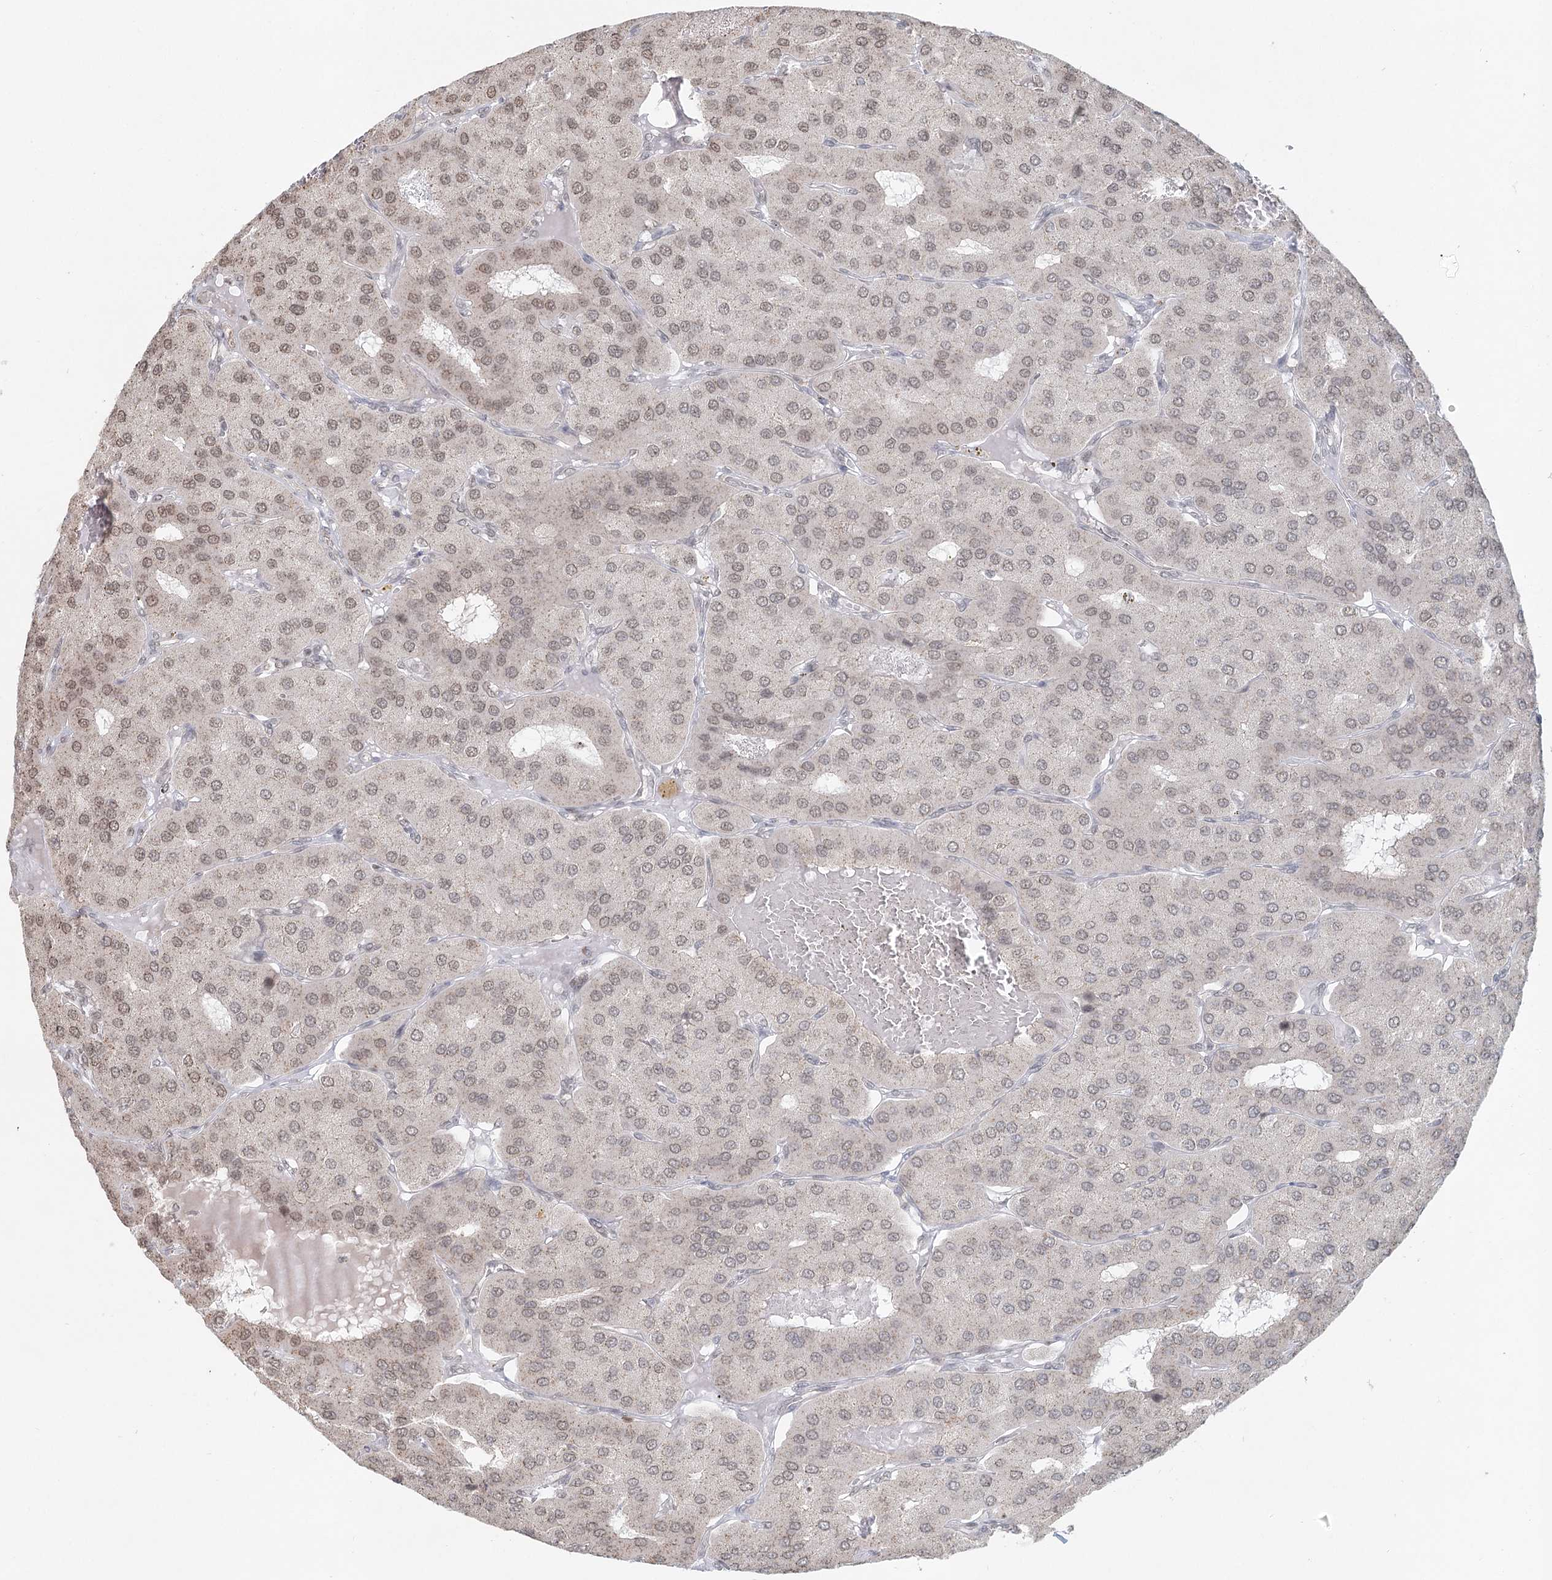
{"staining": {"intensity": "weak", "quantity": "<25%", "location": "nuclear"}, "tissue": "parathyroid gland", "cell_type": "Glandular cells", "image_type": "normal", "snomed": [{"axis": "morphology", "description": "Normal tissue, NOS"}, {"axis": "morphology", "description": "Adenoma, NOS"}, {"axis": "topography", "description": "Parathyroid gland"}], "caption": "Glandular cells show no significant protein positivity in unremarkable parathyroid gland. Nuclei are stained in blue.", "gene": "GPALPP1", "patient": {"sex": "female", "age": 86}}